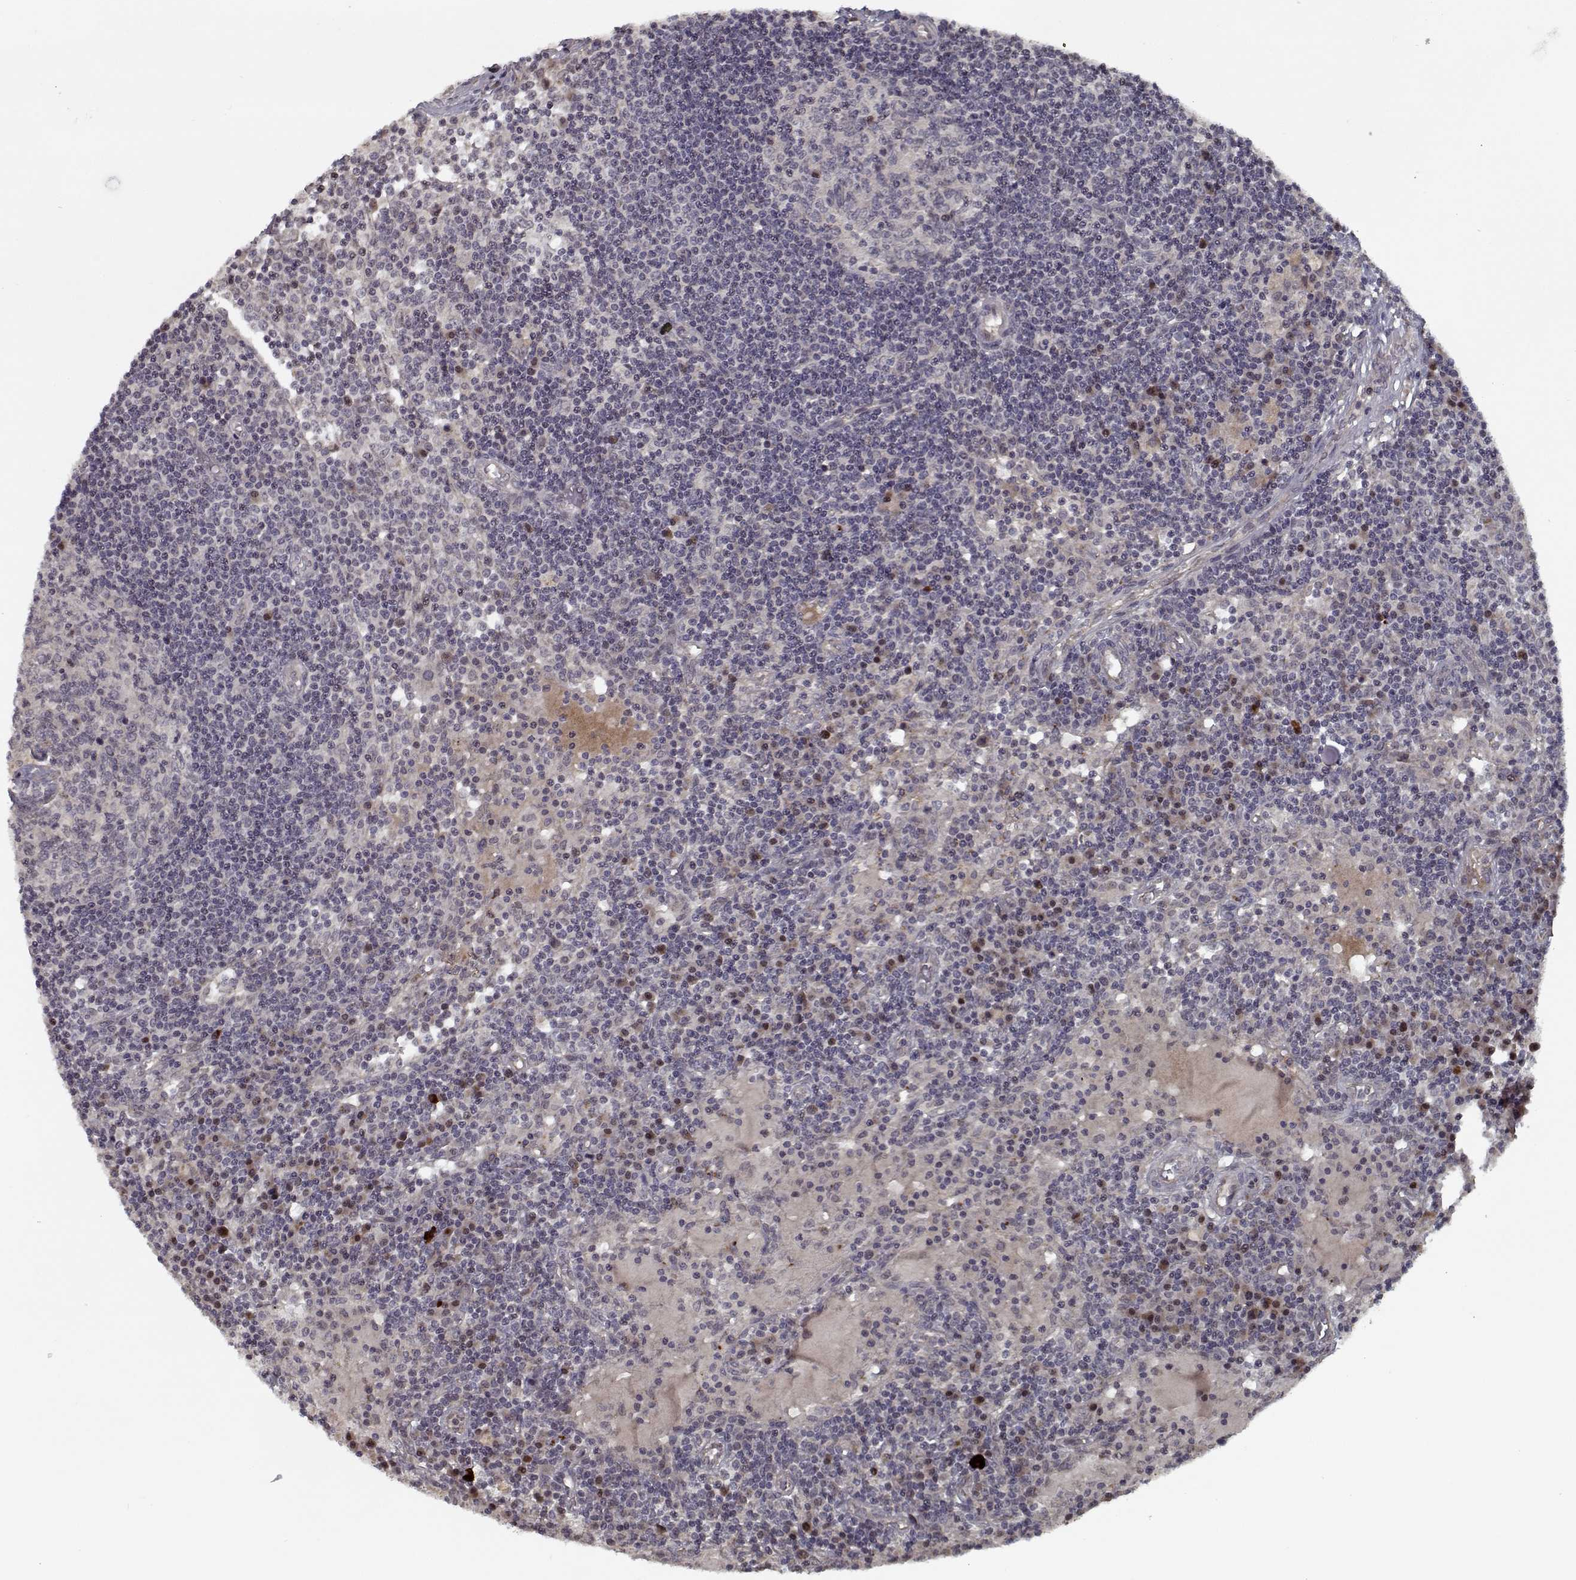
{"staining": {"intensity": "negative", "quantity": "none", "location": "none"}, "tissue": "lymph node", "cell_type": "Germinal center cells", "image_type": "normal", "snomed": [{"axis": "morphology", "description": "Normal tissue, NOS"}, {"axis": "topography", "description": "Lymph node"}], "caption": "Lymph node was stained to show a protein in brown. There is no significant positivity in germinal center cells.", "gene": "NLK", "patient": {"sex": "female", "age": 72}}